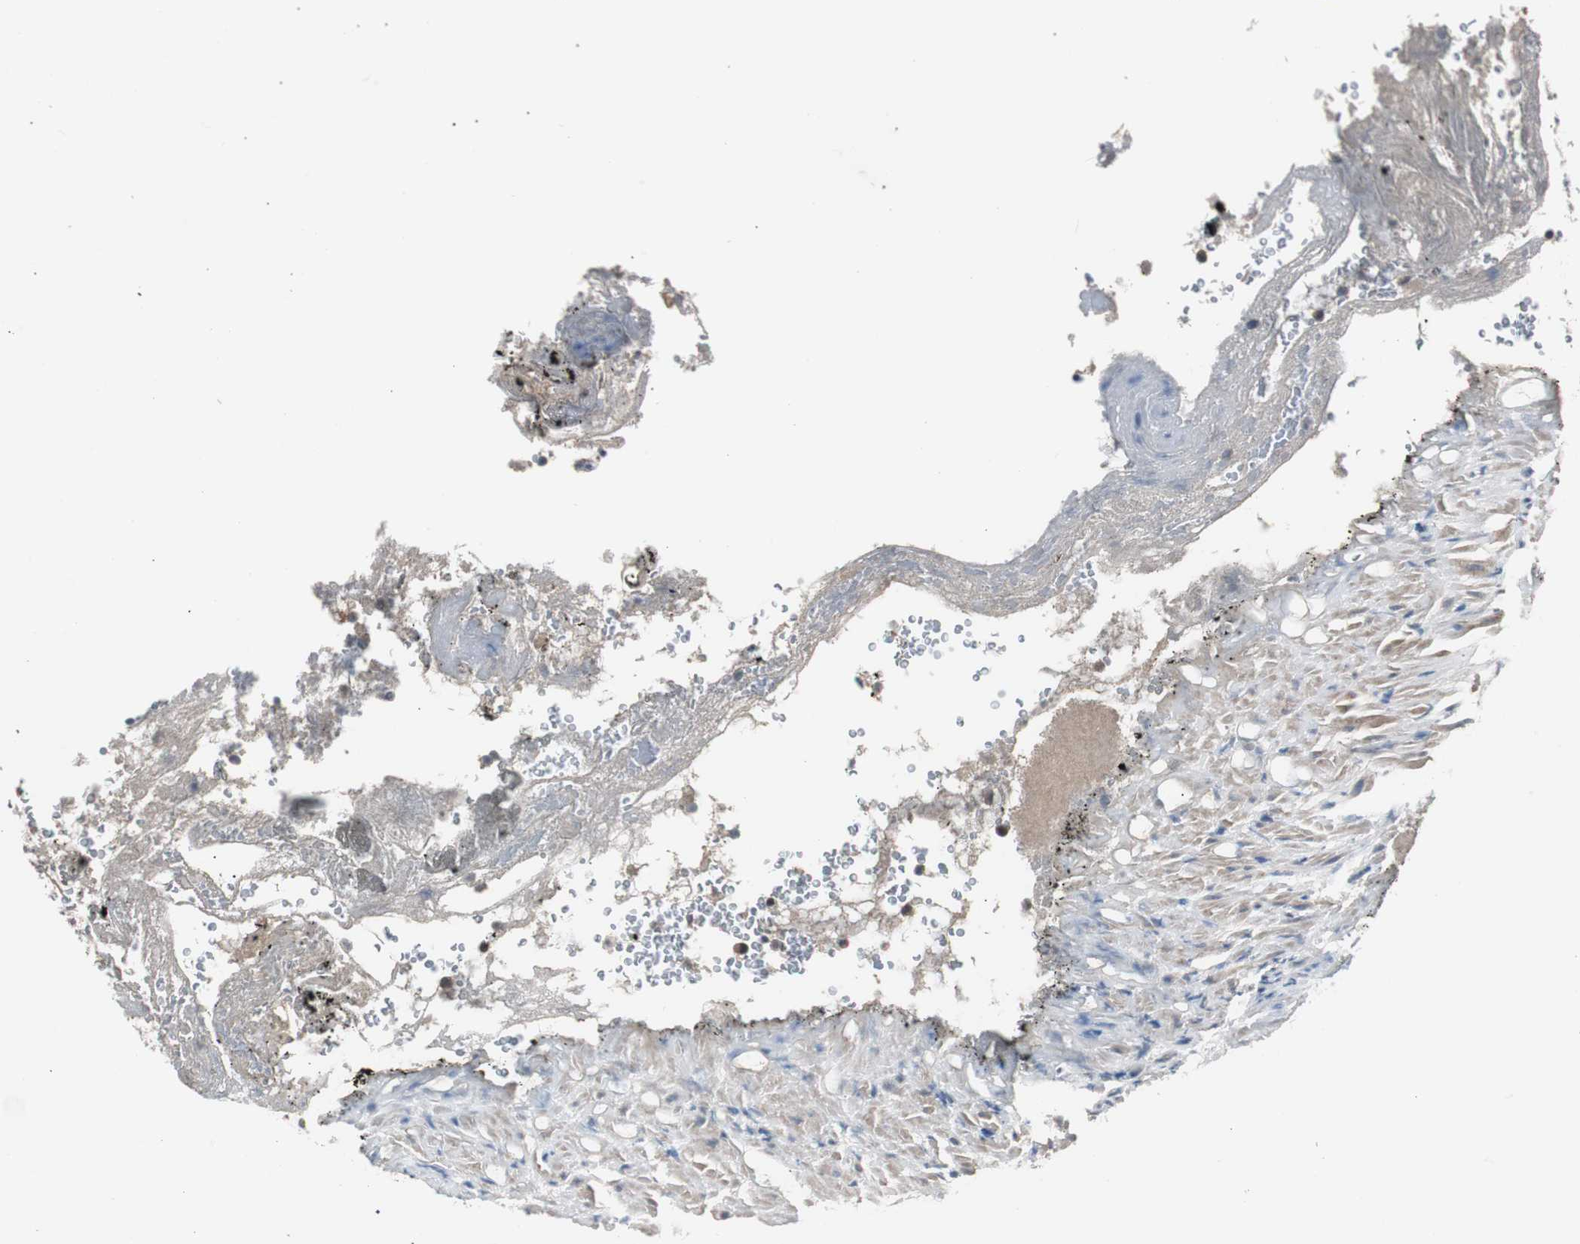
{"staining": {"intensity": "weak", "quantity": "25%-75%", "location": "cytoplasmic/membranous"}, "tissue": "prostate", "cell_type": "Glandular cells", "image_type": "normal", "snomed": [{"axis": "morphology", "description": "Normal tissue, NOS"}, {"axis": "topography", "description": "Prostate"}], "caption": "Benign prostate displays weak cytoplasmic/membranous expression in approximately 25%-75% of glandular cells The staining was performed using DAB, with brown indicating positive protein expression. Nuclei are stained blue with hematoxylin..", "gene": "ZMPSTE24", "patient": {"sex": "male", "age": 76}}